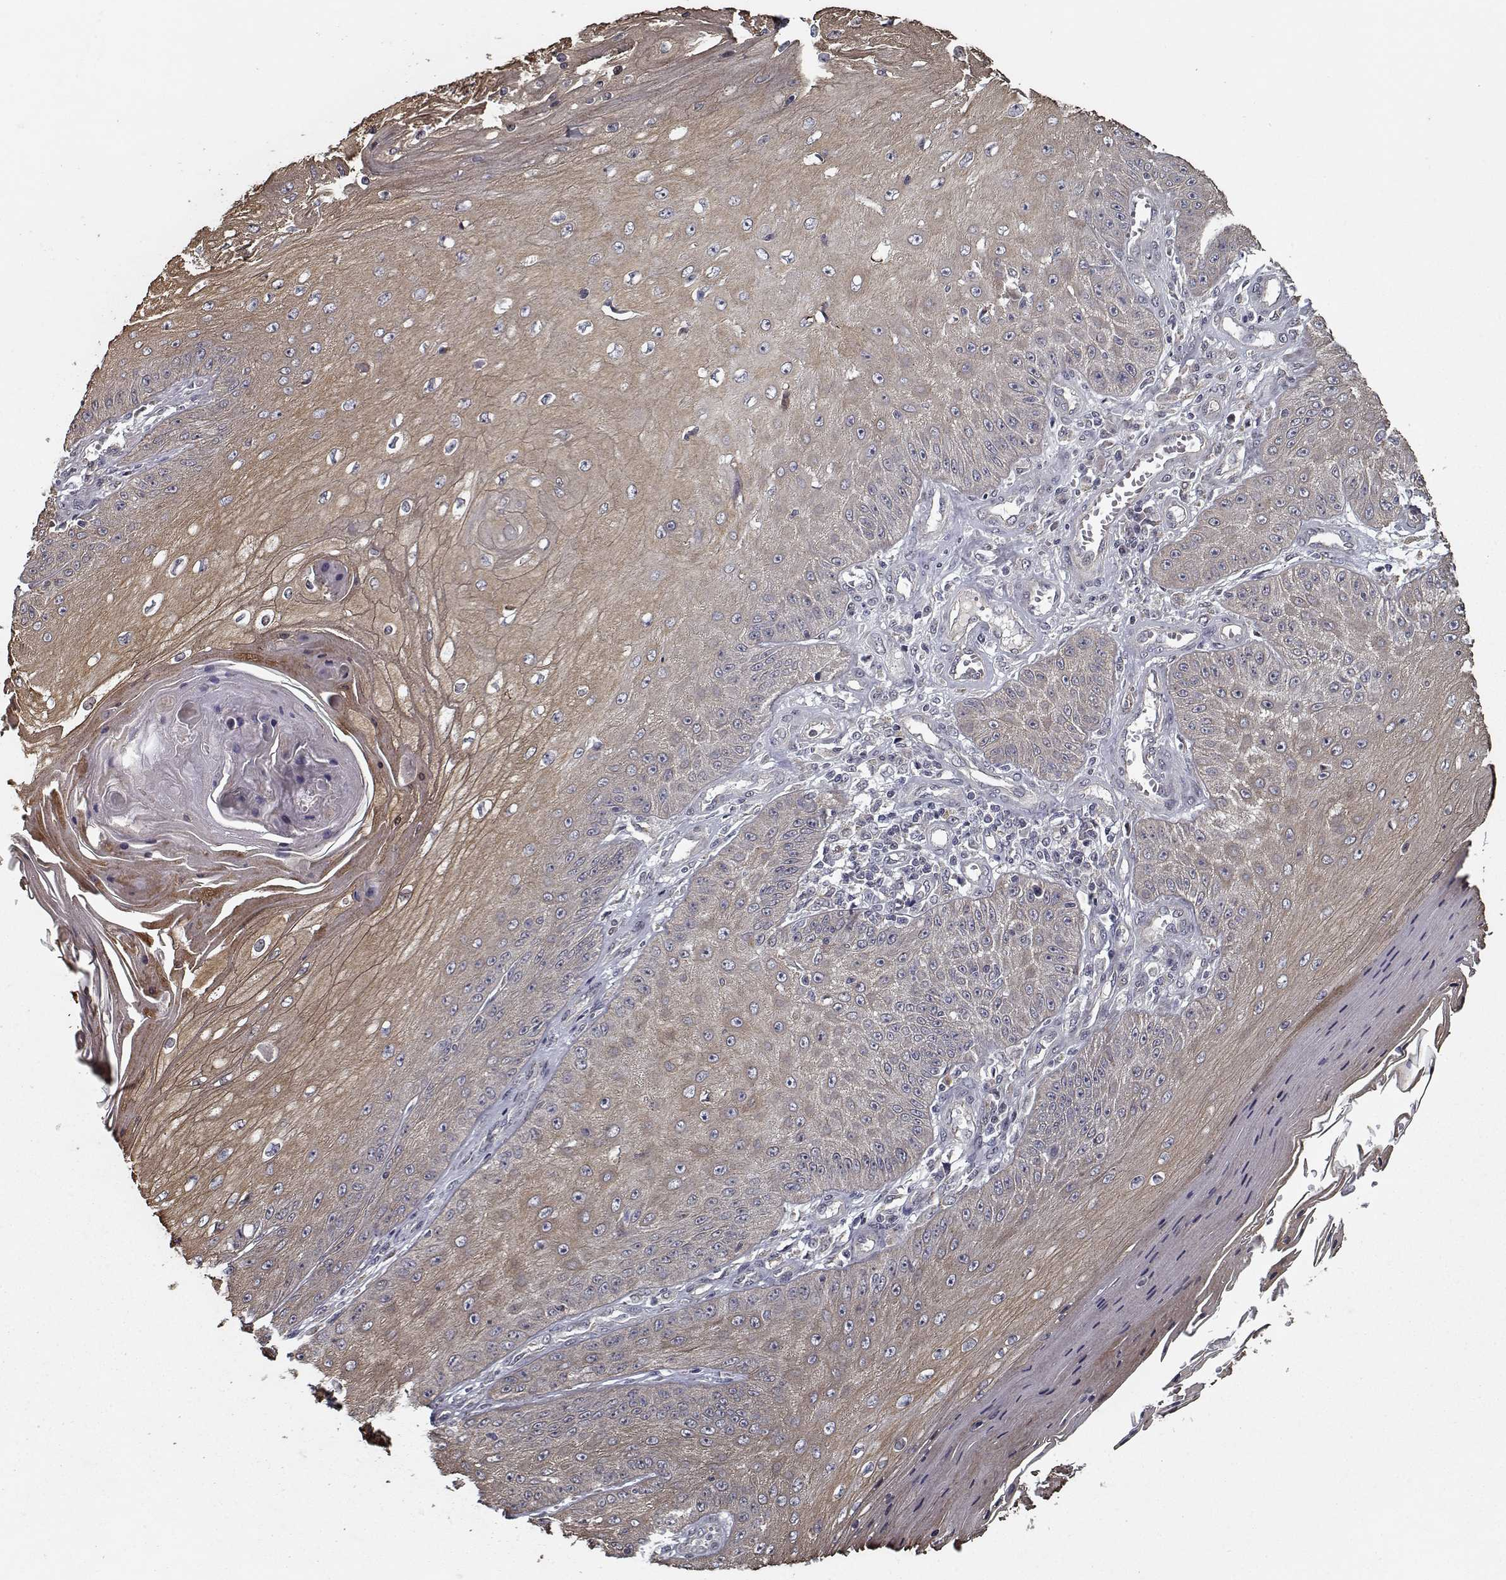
{"staining": {"intensity": "weak", "quantity": ">75%", "location": "cytoplasmic/membranous"}, "tissue": "skin cancer", "cell_type": "Tumor cells", "image_type": "cancer", "snomed": [{"axis": "morphology", "description": "Squamous cell carcinoma, NOS"}, {"axis": "topography", "description": "Skin"}], "caption": "A micrograph of skin squamous cell carcinoma stained for a protein exhibits weak cytoplasmic/membranous brown staining in tumor cells. (DAB = brown stain, brightfield microscopy at high magnification).", "gene": "NLK", "patient": {"sex": "male", "age": 70}}